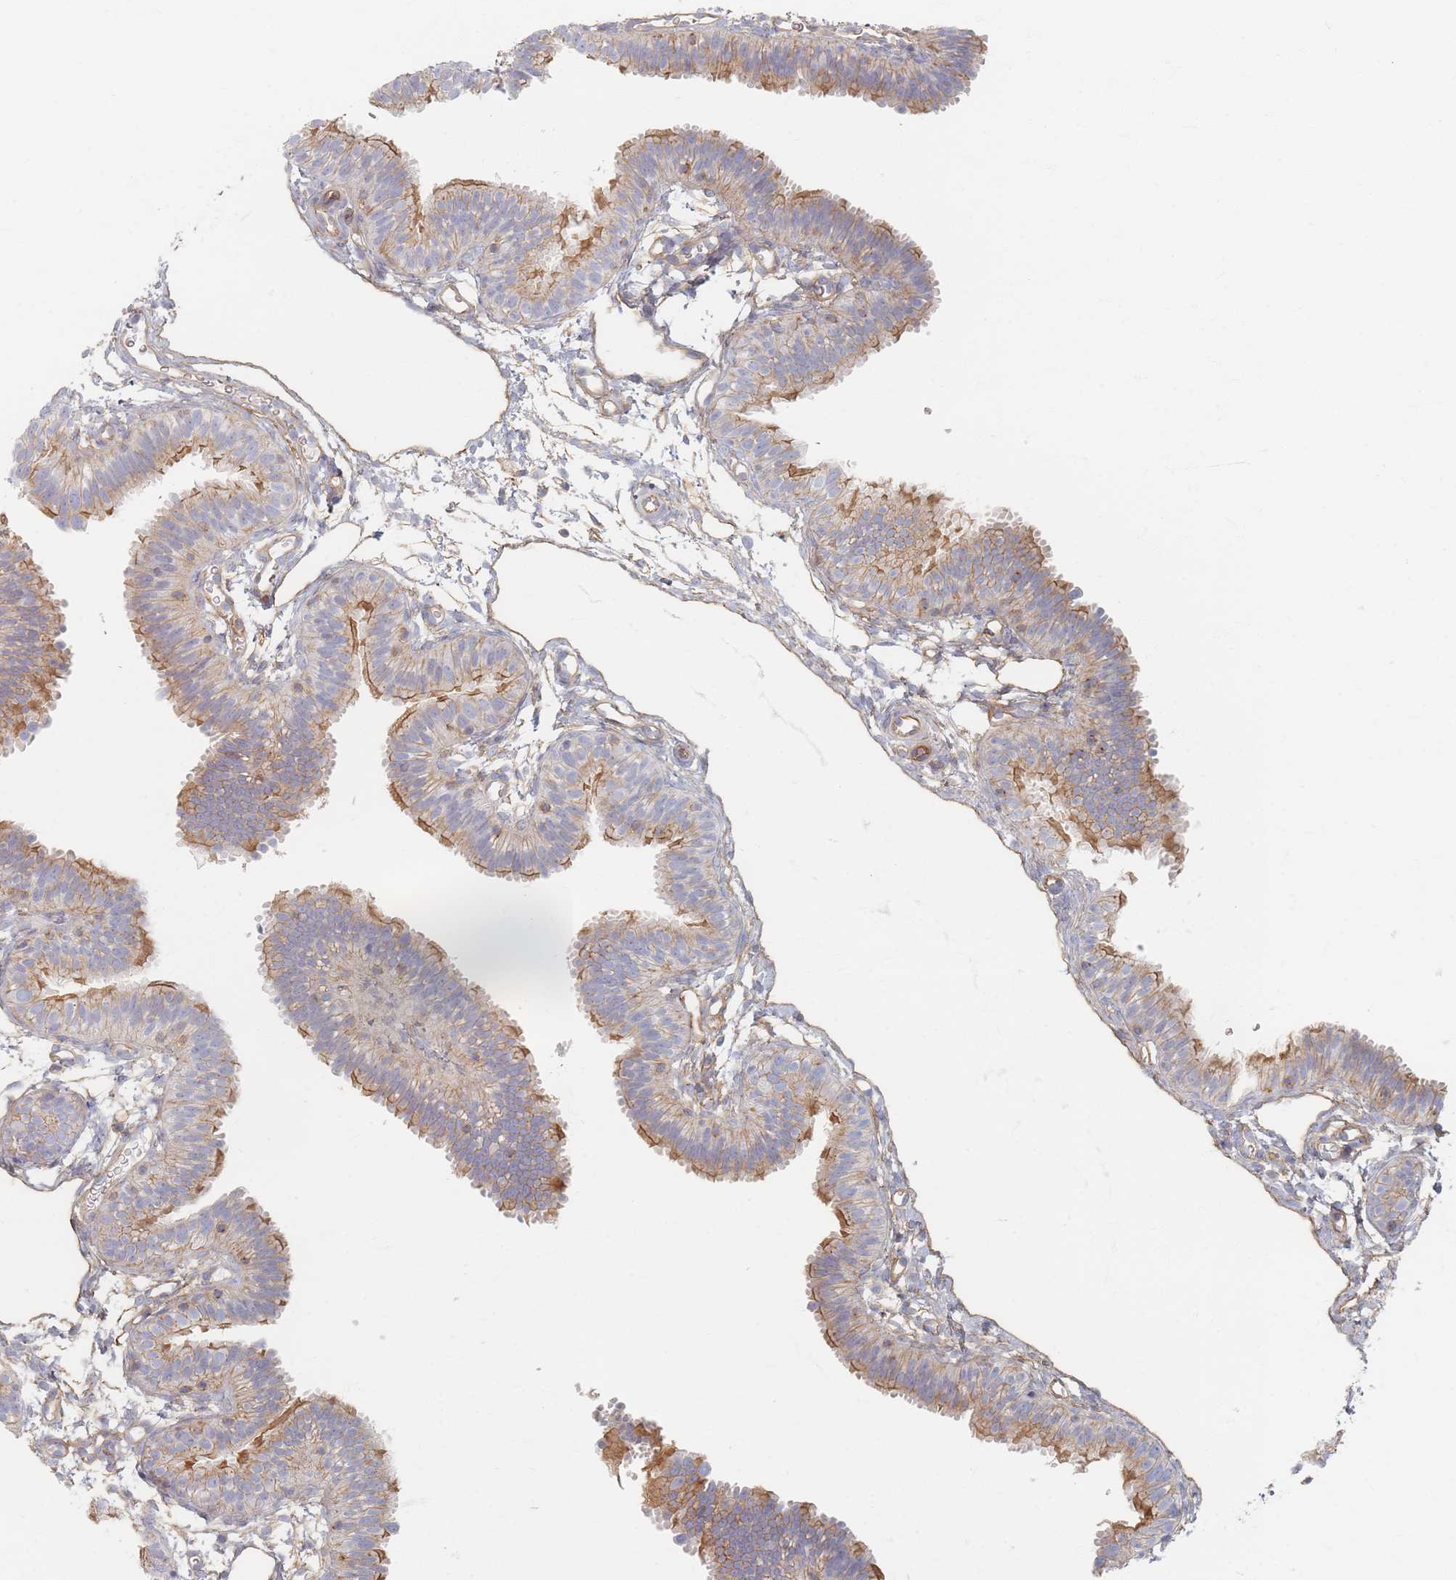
{"staining": {"intensity": "moderate", "quantity": "25%-75%", "location": "cytoplasmic/membranous"}, "tissue": "fallopian tube", "cell_type": "Glandular cells", "image_type": "normal", "snomed": [{"axis": "morphology", "description": "Normal tissue, NOS"}, {"axis": "topography", "description": "Fallopian tube"}], "caption": "The histopathology image reveals staining of unremarkable fallopian tube, revealing moderate cytoplasmic/membranous protein expression (brown color) within glandular cells.", "gene": "GNB1", "patient": {"sex": "female", "age": 35}}